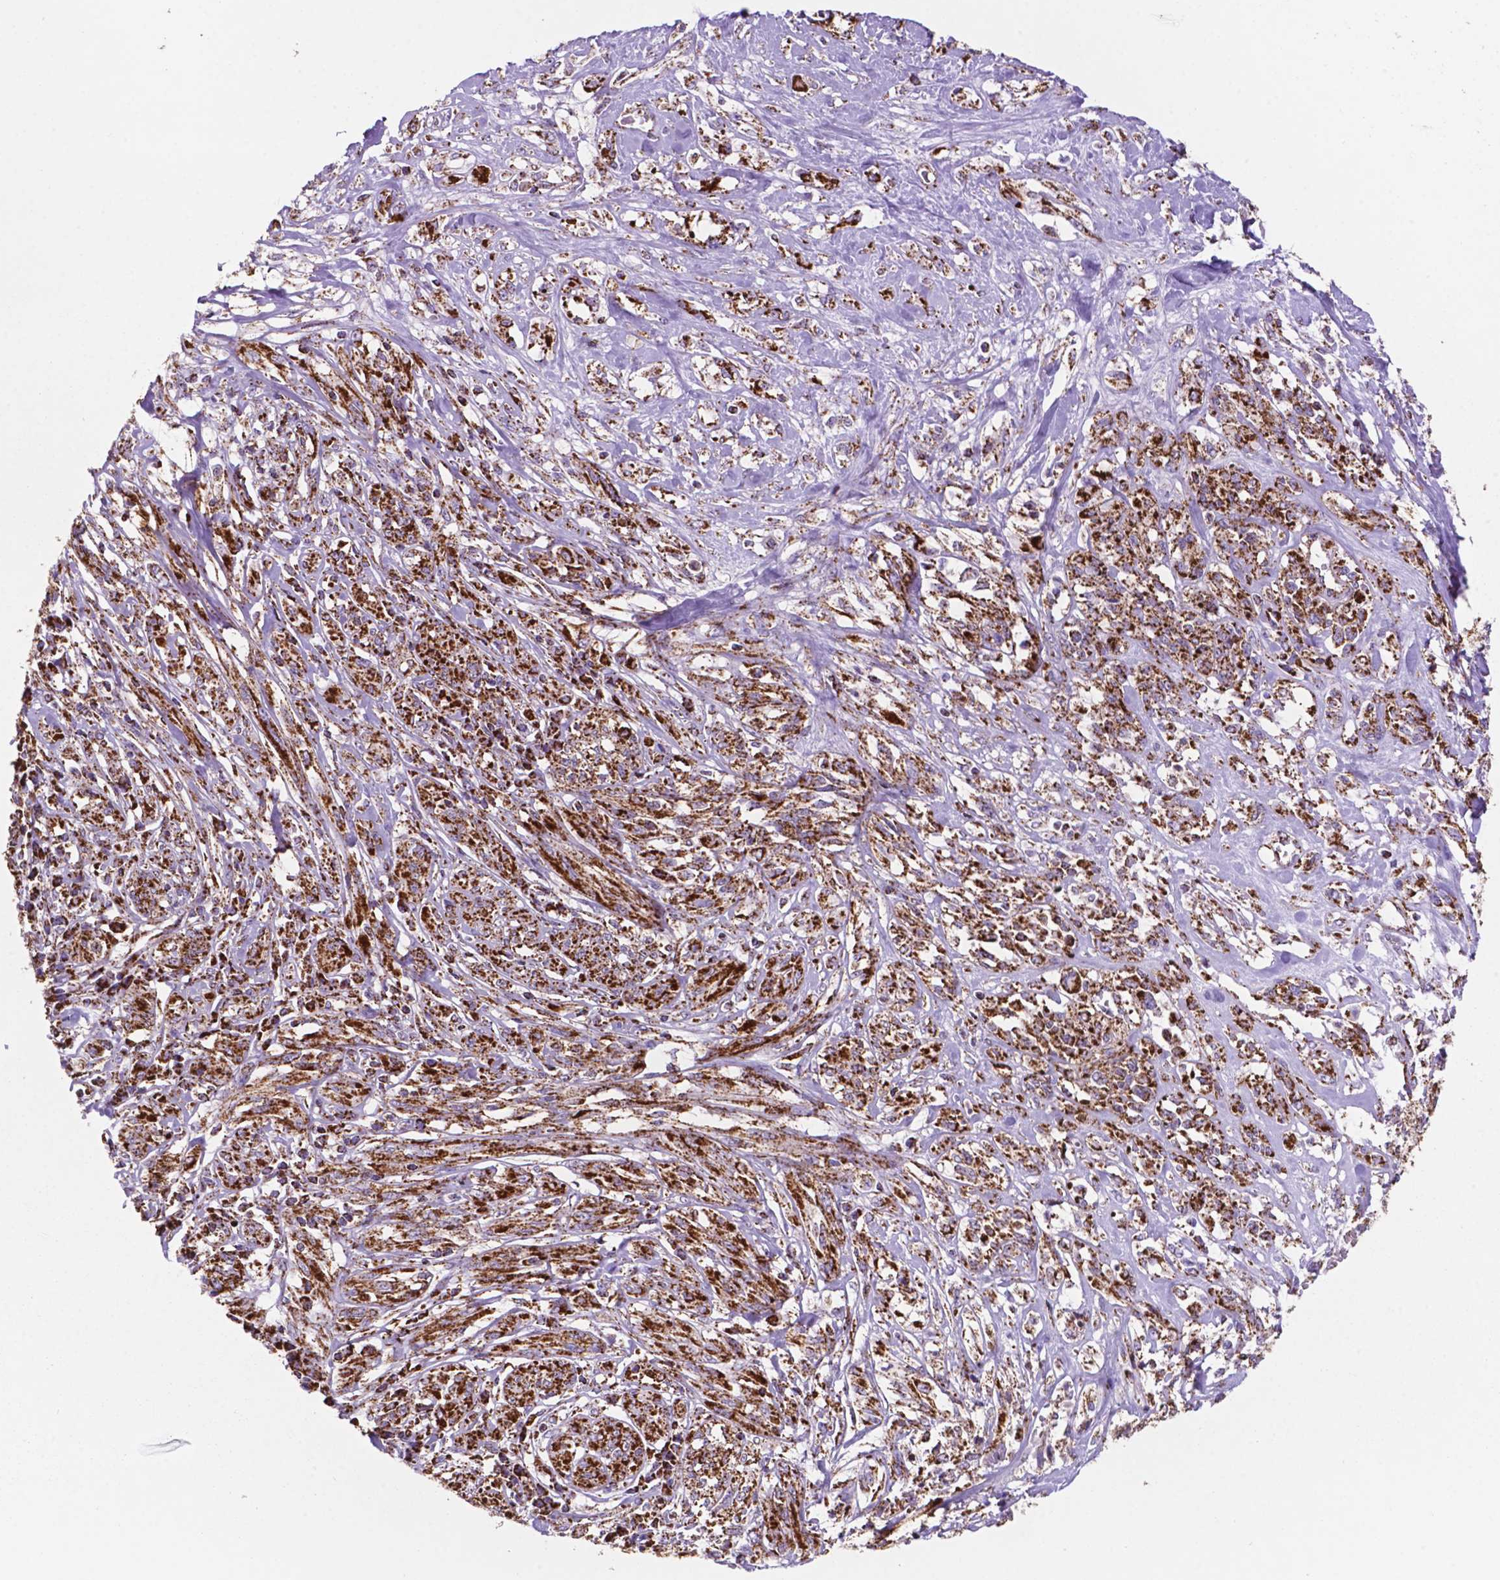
{"staining": {"intensity": "strong", "quantity": ">75%", "location": "cytoplasmic/membranous"}, "tissue": "melanoma", "cell_type": "Tumor cells", "image_type": "cancer", "snomed": [{"axis": "morphology", "description": "Malignant melanoma, NOS"}, {"axis": "topography", "description": "Skin"}], "caption": "Malignant melanoma was stained to show a protein in brown. There is high levels of strong cytoplasmic/membranous staining in about >75% of tumor cells.", "gene": "HSPD1", "patient": {"sex": "female", "age": 91}}